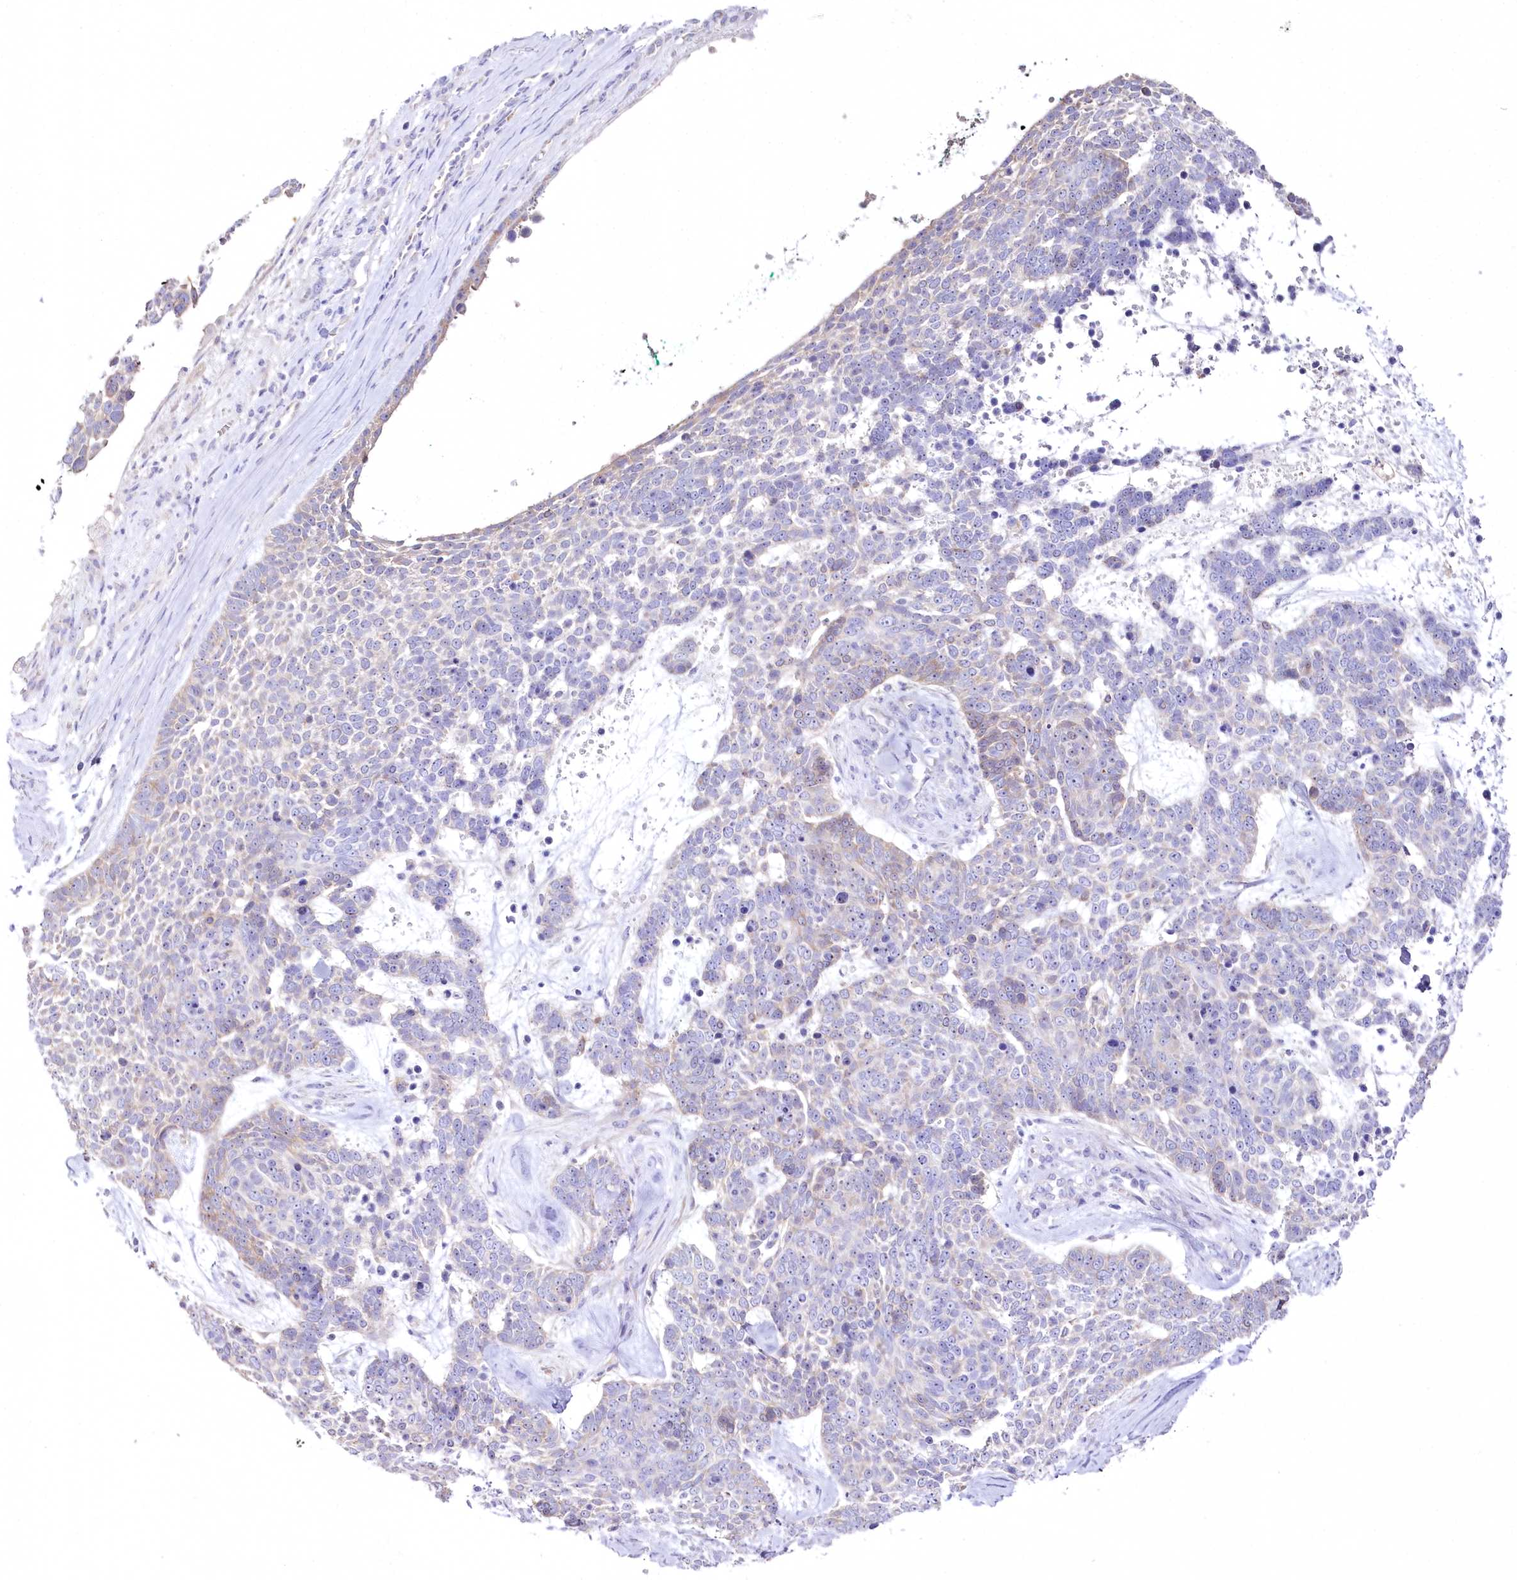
{"staining": {"intensity": "weak", "quantity": "<25%", "location": "cytoplasmic/membranous"}, "tissue": "skin cancer", "cell_type": "Tumor cells", "image_type": "cancer", "snomed": [{"axis": "morphology", "description": "Basal cell carcinoma"}, {"axis": "topography", "description": "Skin"}], "caption": "There is no significant expression in tumor cells of basal cell carcinoma (skin). (Brightfield microscopy of DAB immunohistochemistry (IHC) at high magnification).", "gene": "MYOZ1", "patient": {"sex": "female", "age": 81}}